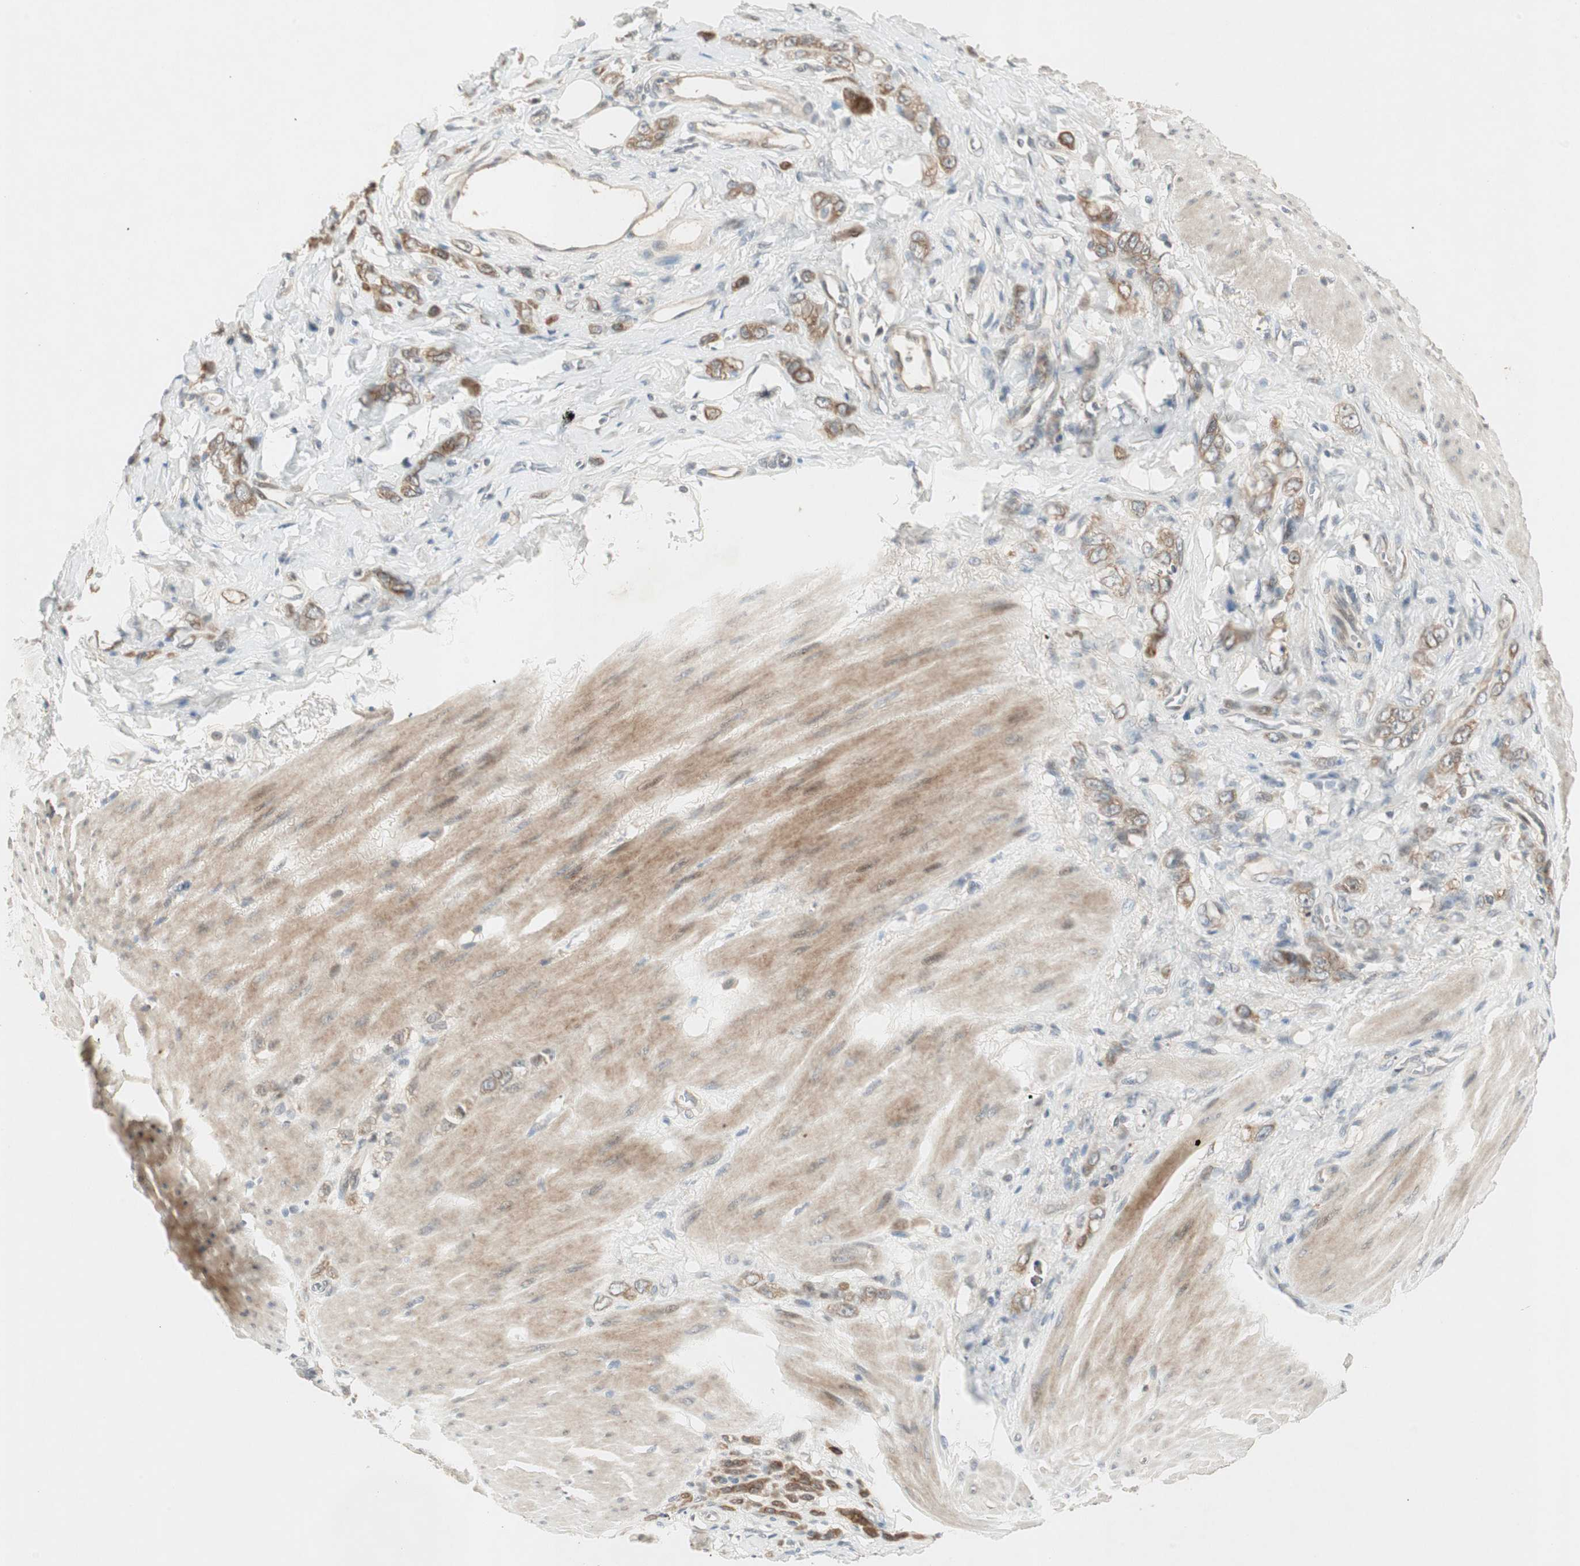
{"staining": {"intensity": "moderate", "quantity": "25%-75%", "location": "cytoplasmic/membranous"}, "tissue": "stomach cancer", "cell_type": "Tumor cells", "image_type": "cancer", "snomed": [{"axis": "morphology", "description": "Adenocarcinoma, NOS"}, {"axis": "topography", "description": "Stomach"}], "caption": "Stomach cancer stained with a protein marker reveals moderate staining in tumor cells.", "gene": "ACSL5", "patient": {"sex": "male", "age": 82}}